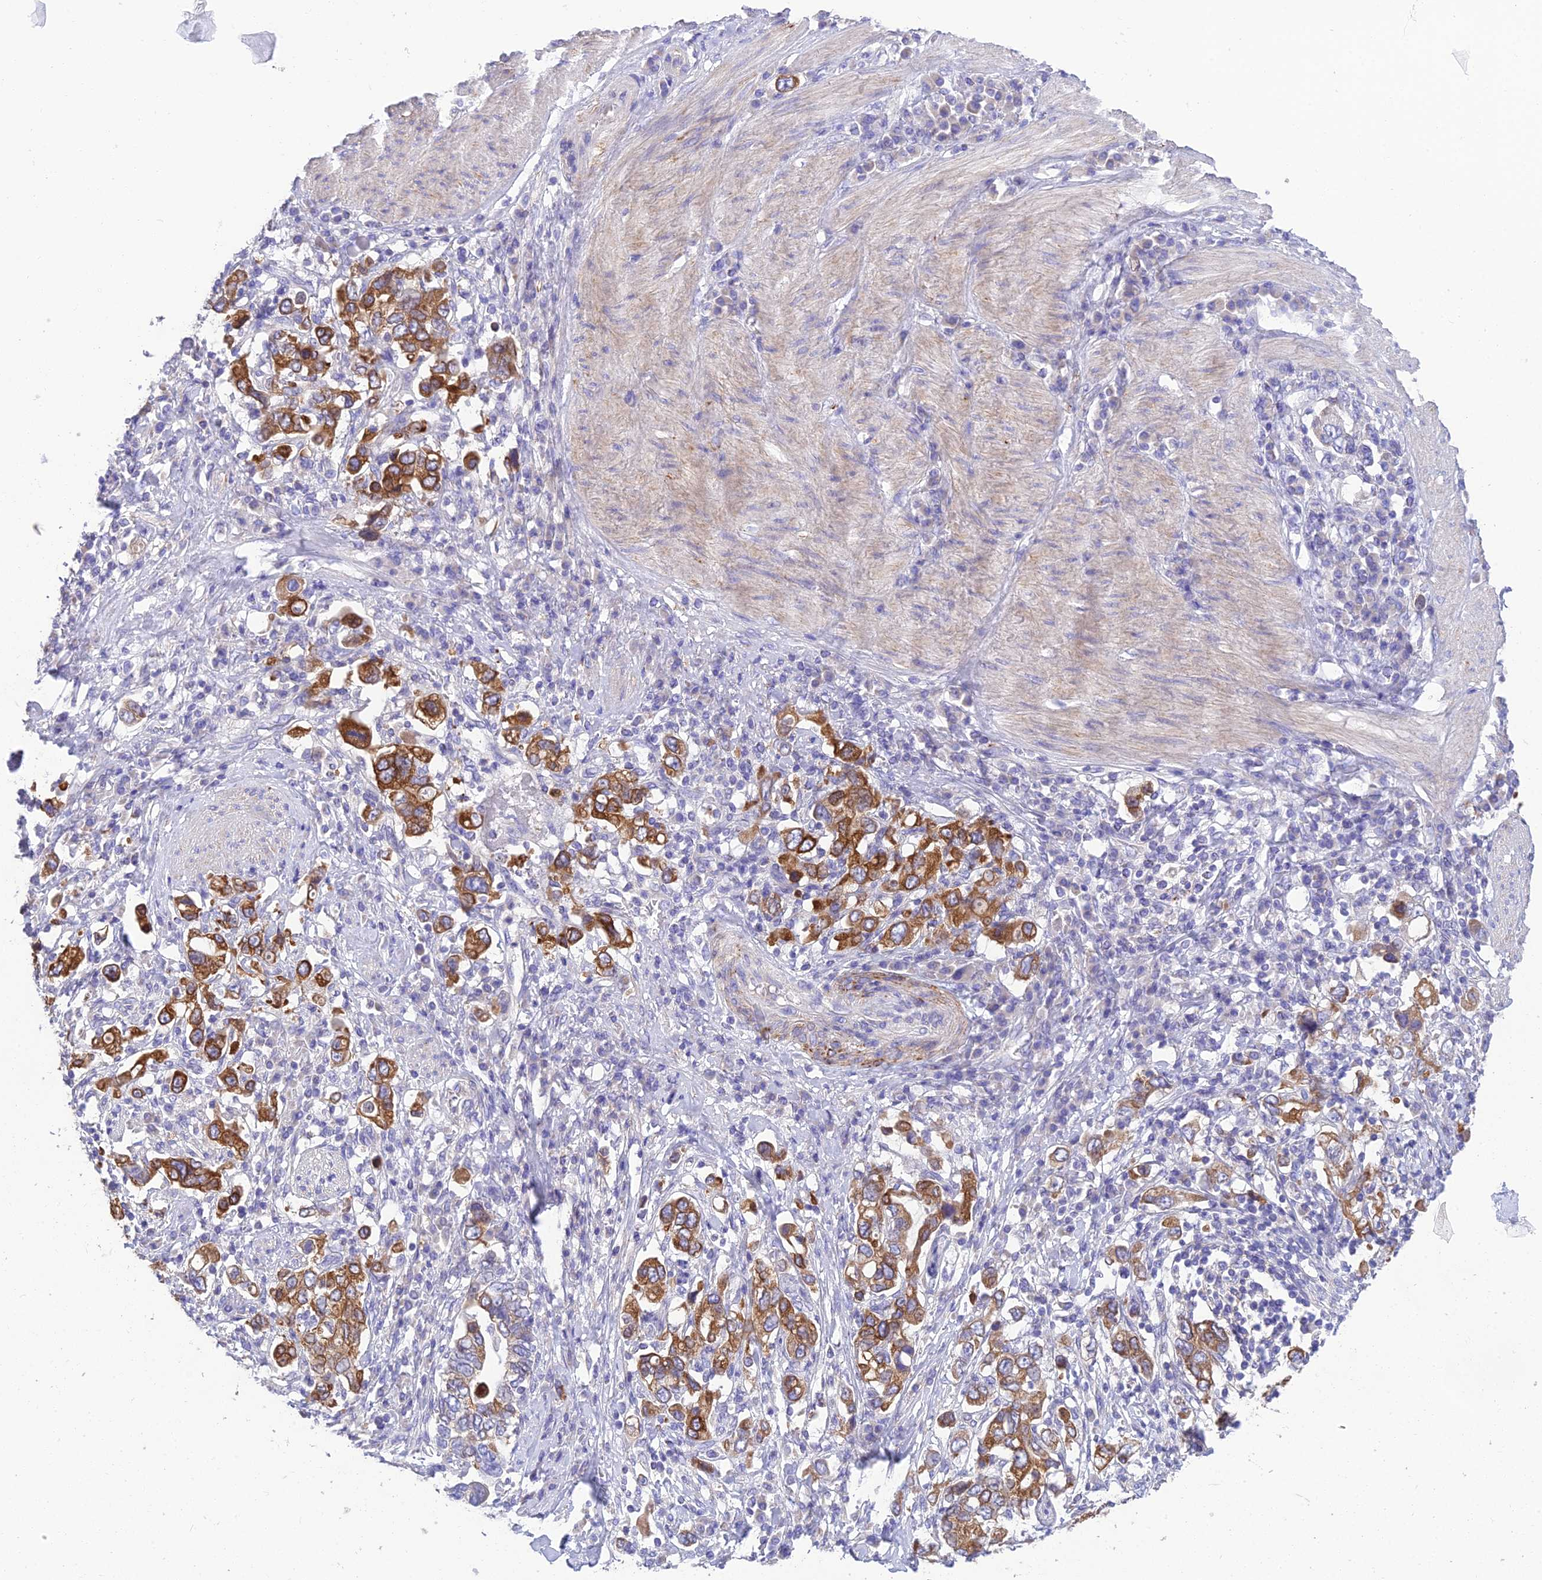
{"staining": {"intensity": "moderate", "quantity": "25%-75%", "location": "cytoplasmic/membranous"}, "tissue": "stomach cancer", "cell_type": "Tumor cells", "image_type": "cancer", "snomed": [{"axis": "morphology", "description": "Adenocarcinoma, NOS"}, {"axis": "topography", "description": "Stomach, upper"}, {"axis": "topography", "description": "Stomach"}], "caption": "The photomicrograph exhibits immunohistochemical staining of stomach cancer (adenocarcinoma). There is moderate cytoplasmic/membranous positivity is seen in approximately 25%-75% of tumor cells.", "gene": "HSD17B2", "patient": {"sex": "male", "age": 62}}